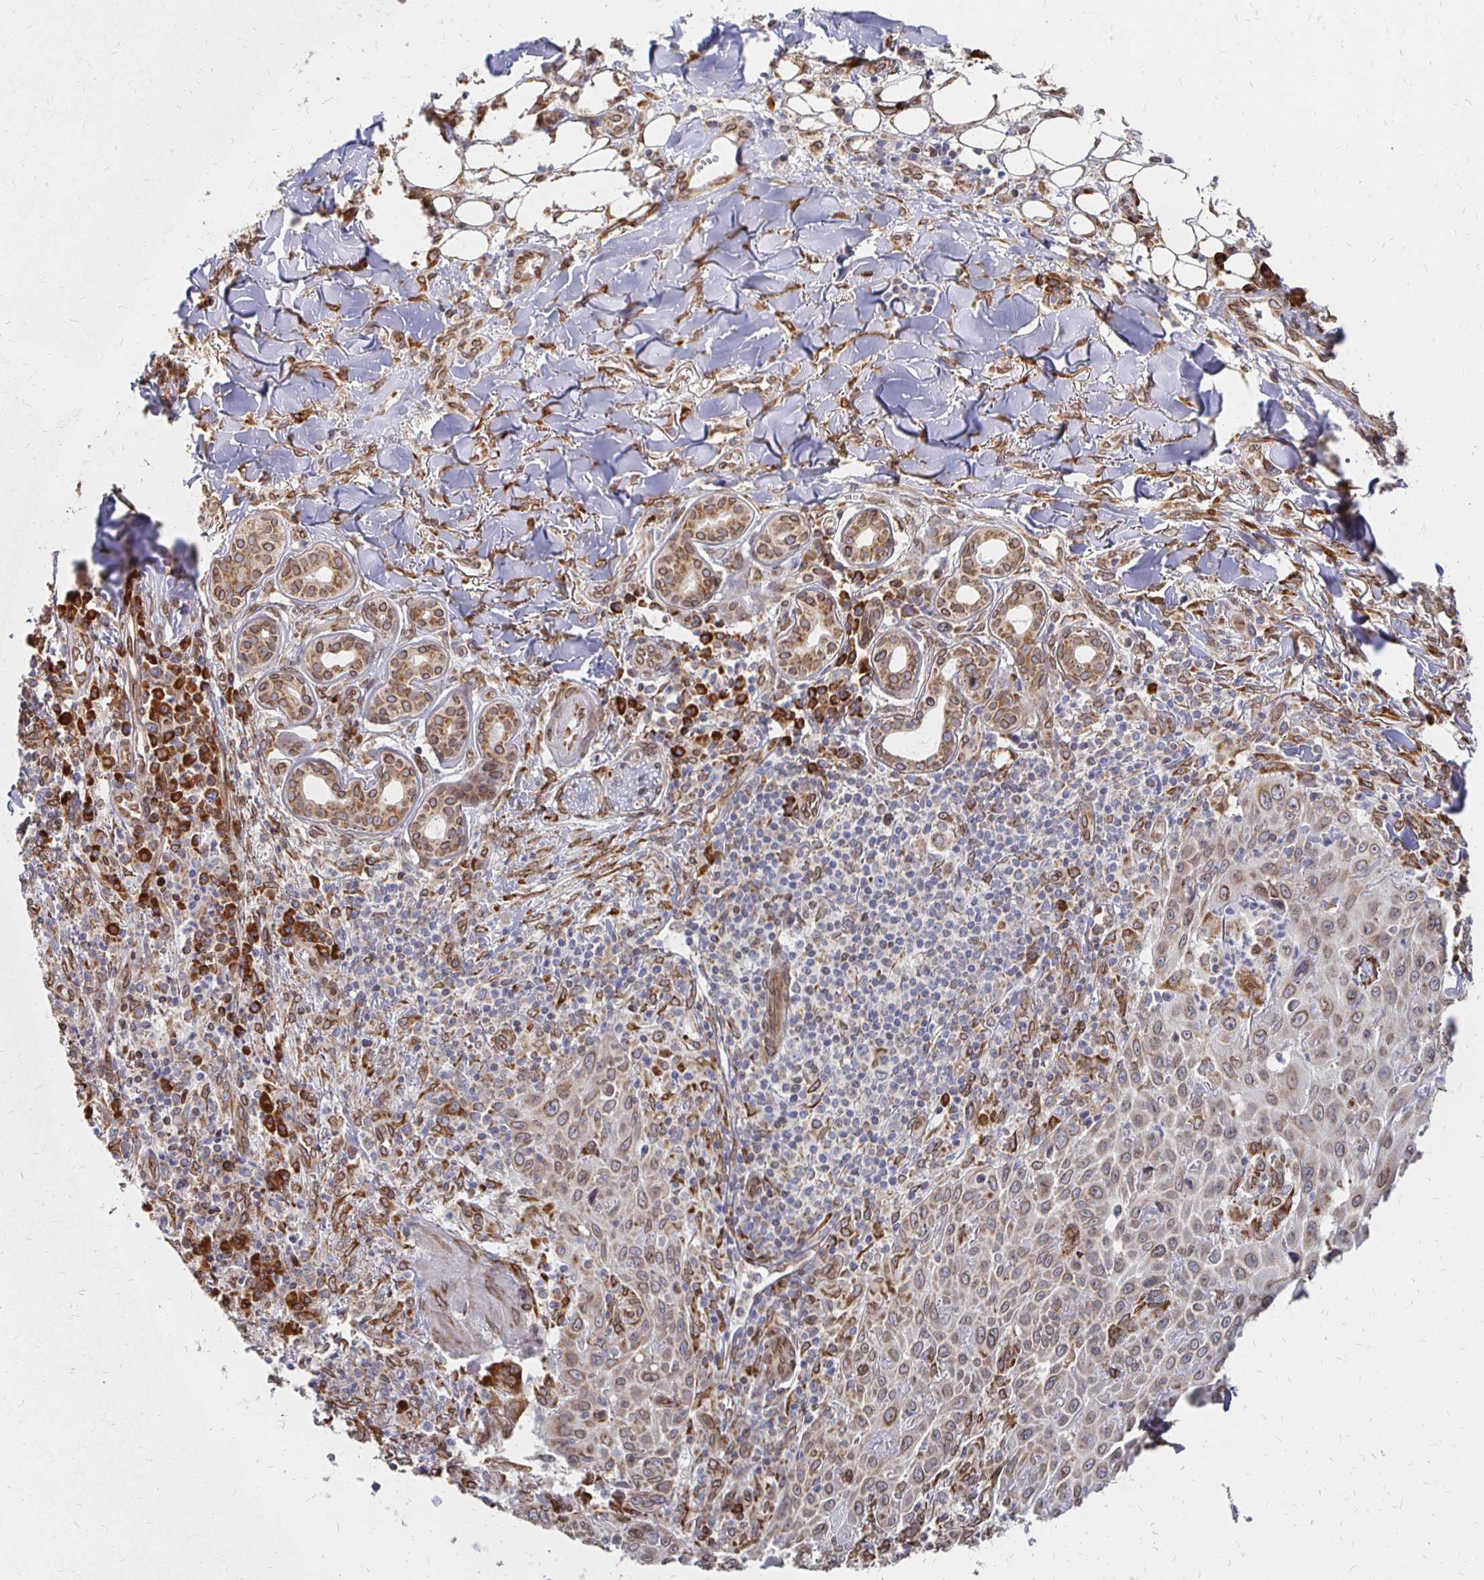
{"staining": {"intensity": "moderate", "quantity": ">75%", "location": "cytoplasmic/membranous,nuclear"}, "tissue": "skin cancer", "cell_type": "Tumor cells", "image_type": "cancer", "snomed": [{"axis": "morphology", "description": "Squamous cell carcinoma, NOS"}, {"axis": "topography", "description": "Skin"}], "caption": "Protein expression analysis of skin cancer displays moderate cytoplasmic/membranous and nuclear staining in about >75% of tumor cells. (DAB = brown stain, brightfield microscopy at high magnification).", "gene": "PELI3", "patient": {"sex": "male", "age": 75}}